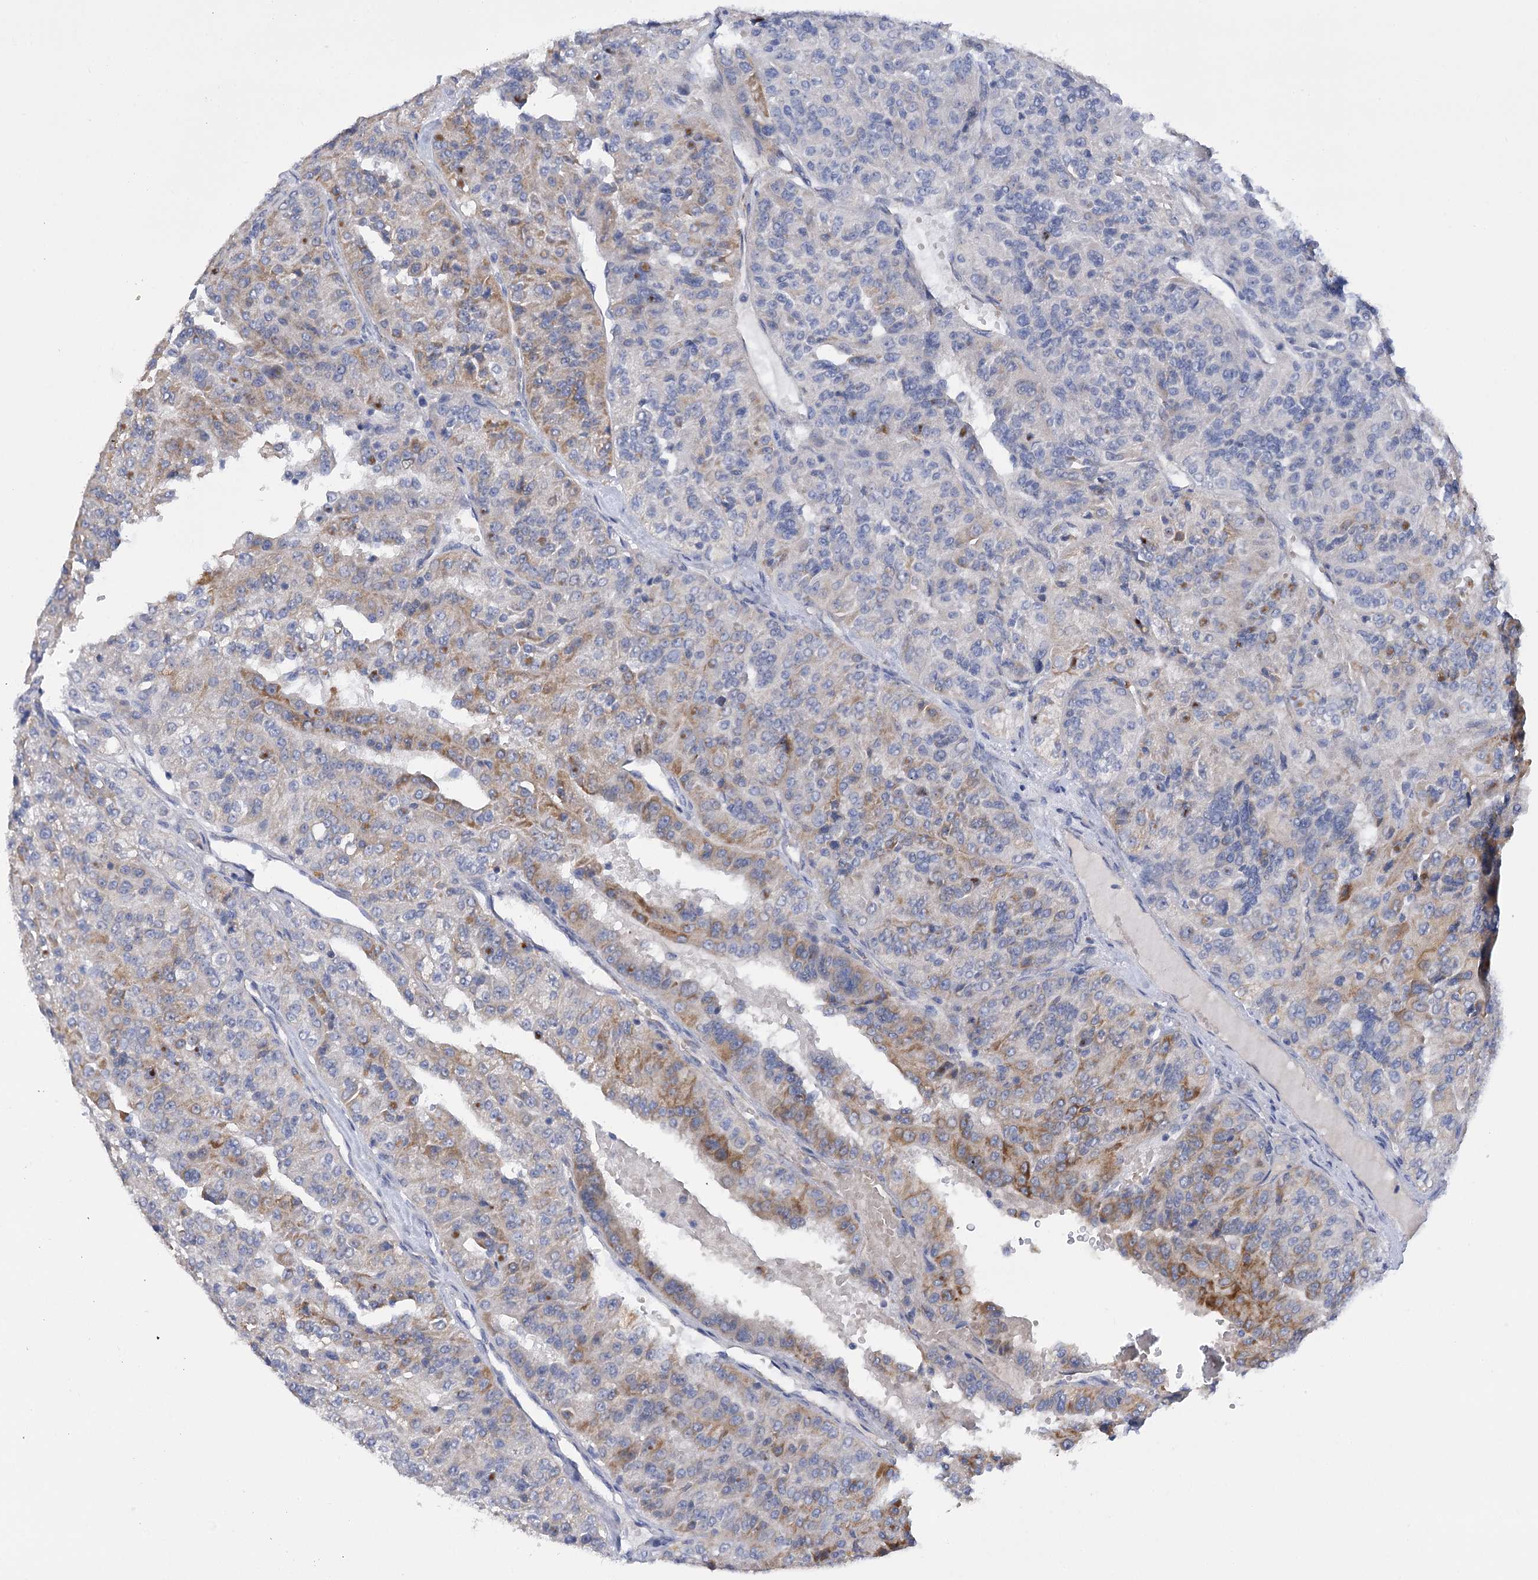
{"staining": {"intensity": "moderate", "quantity": "25%-75%", "location": "cytoplasmic/membranous"}, "tissue": "renal cancer", "cell_type": "Tumor cells", "image_type": "cancer", "snomed": [{"axis": "morphology", "description": "Adenocarcinoma, NOS"}, {"axis": "topography", "description": "Kidney"}], "caption": "Renal cancer (adenocarcinoma) tissue shows moderate cytoplasmic/membranous expression in about 25%-75% of tumor cells", "gene": "DCUN1D1", "patient": {"sex": "female", "age": 63}}